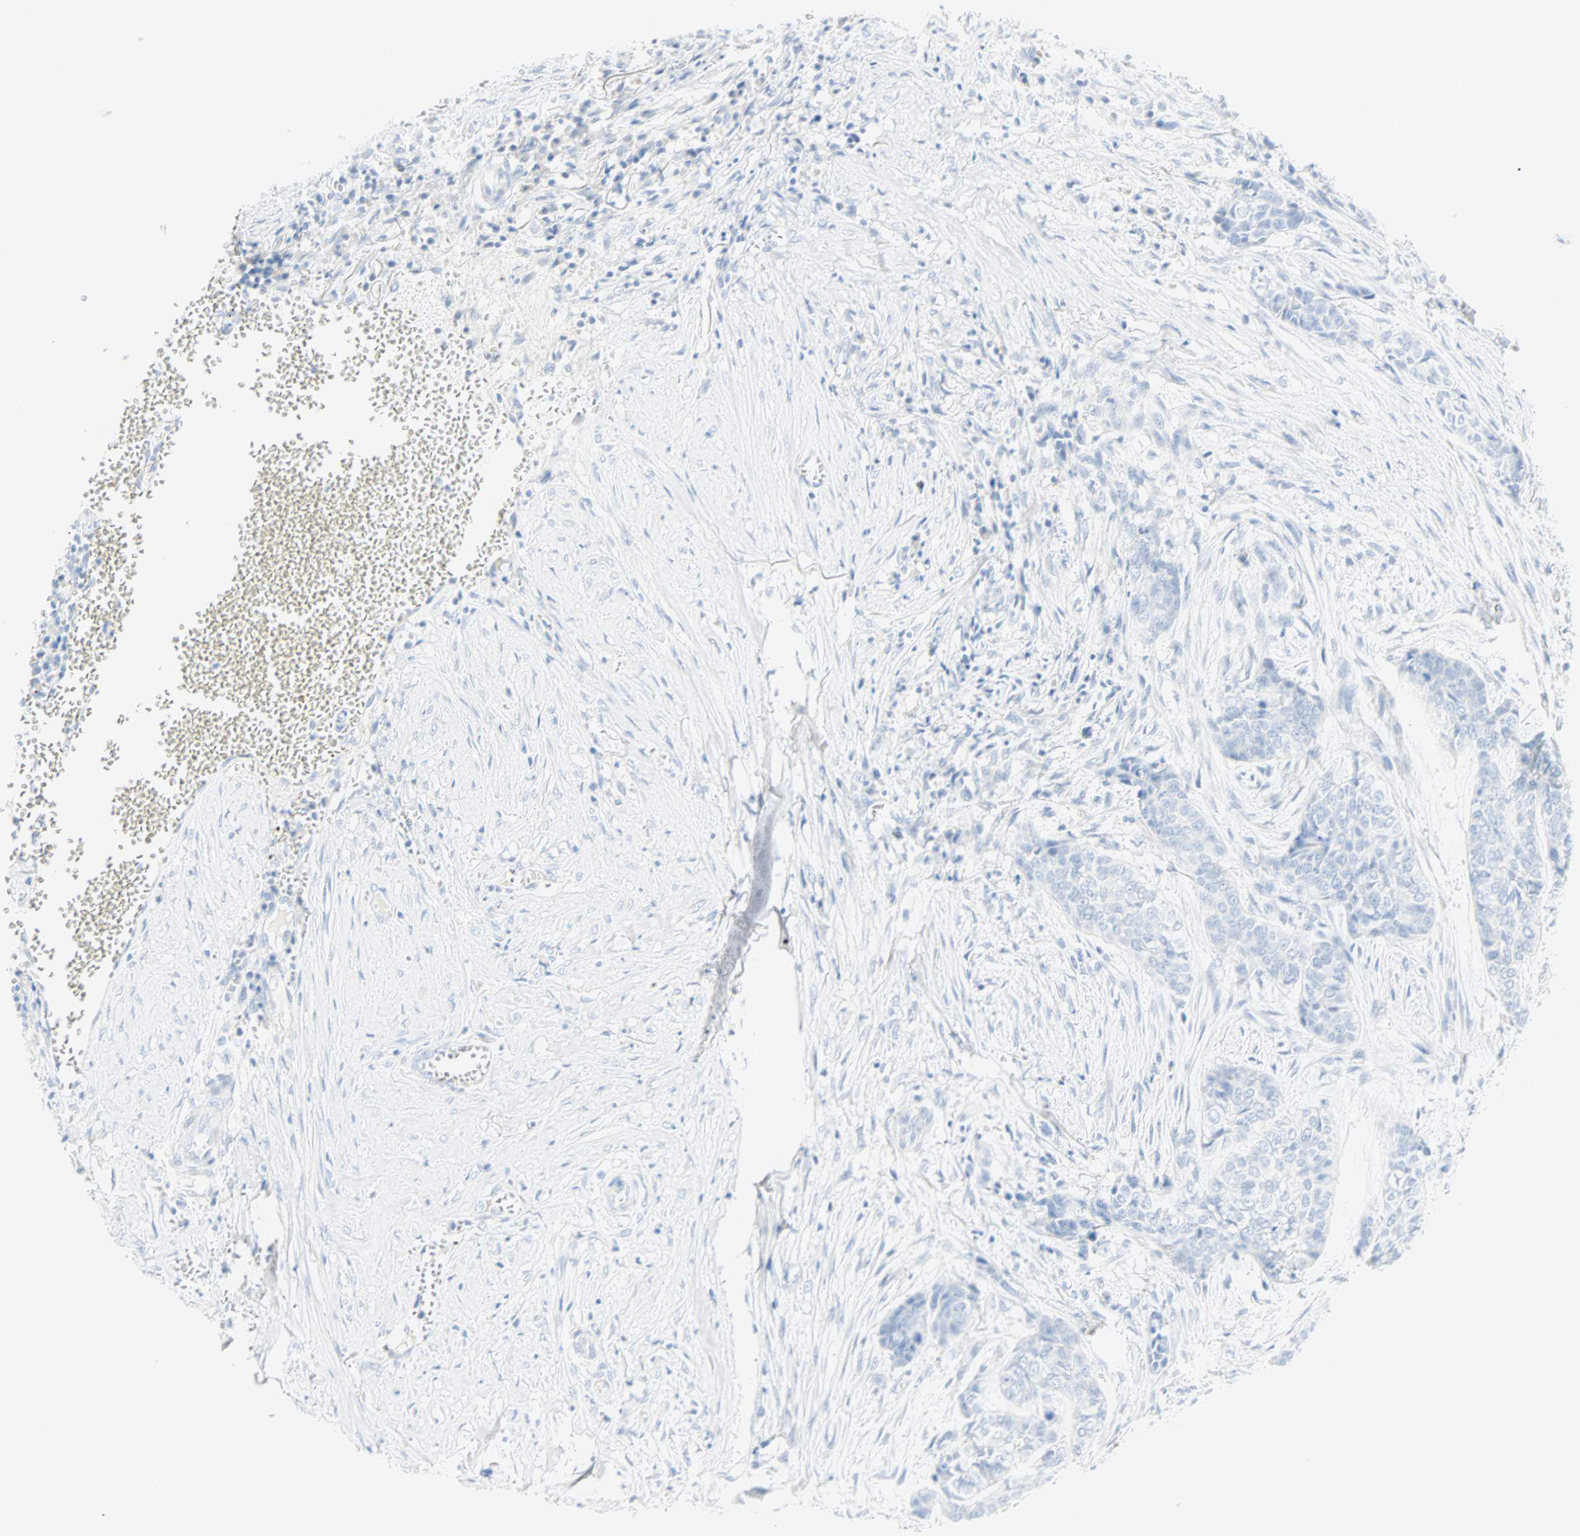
{"staining": {"intensity": "negative", "quantity": "none", "location": "none"}, "tissue": "skin cancer", "cell_type": "Tumor cells", "image_type": "cancer", "snomed": [{"axis": "morphology", "description": "Basal cell carcinoma"}, {"axis": "topography", "description": "Skin"}], "caption": "The micrograph reveals no significant staining in tumor cells of skin cancer.", "gene": "SELENBP1", "patient": {"sex": "female", "age": 64}}